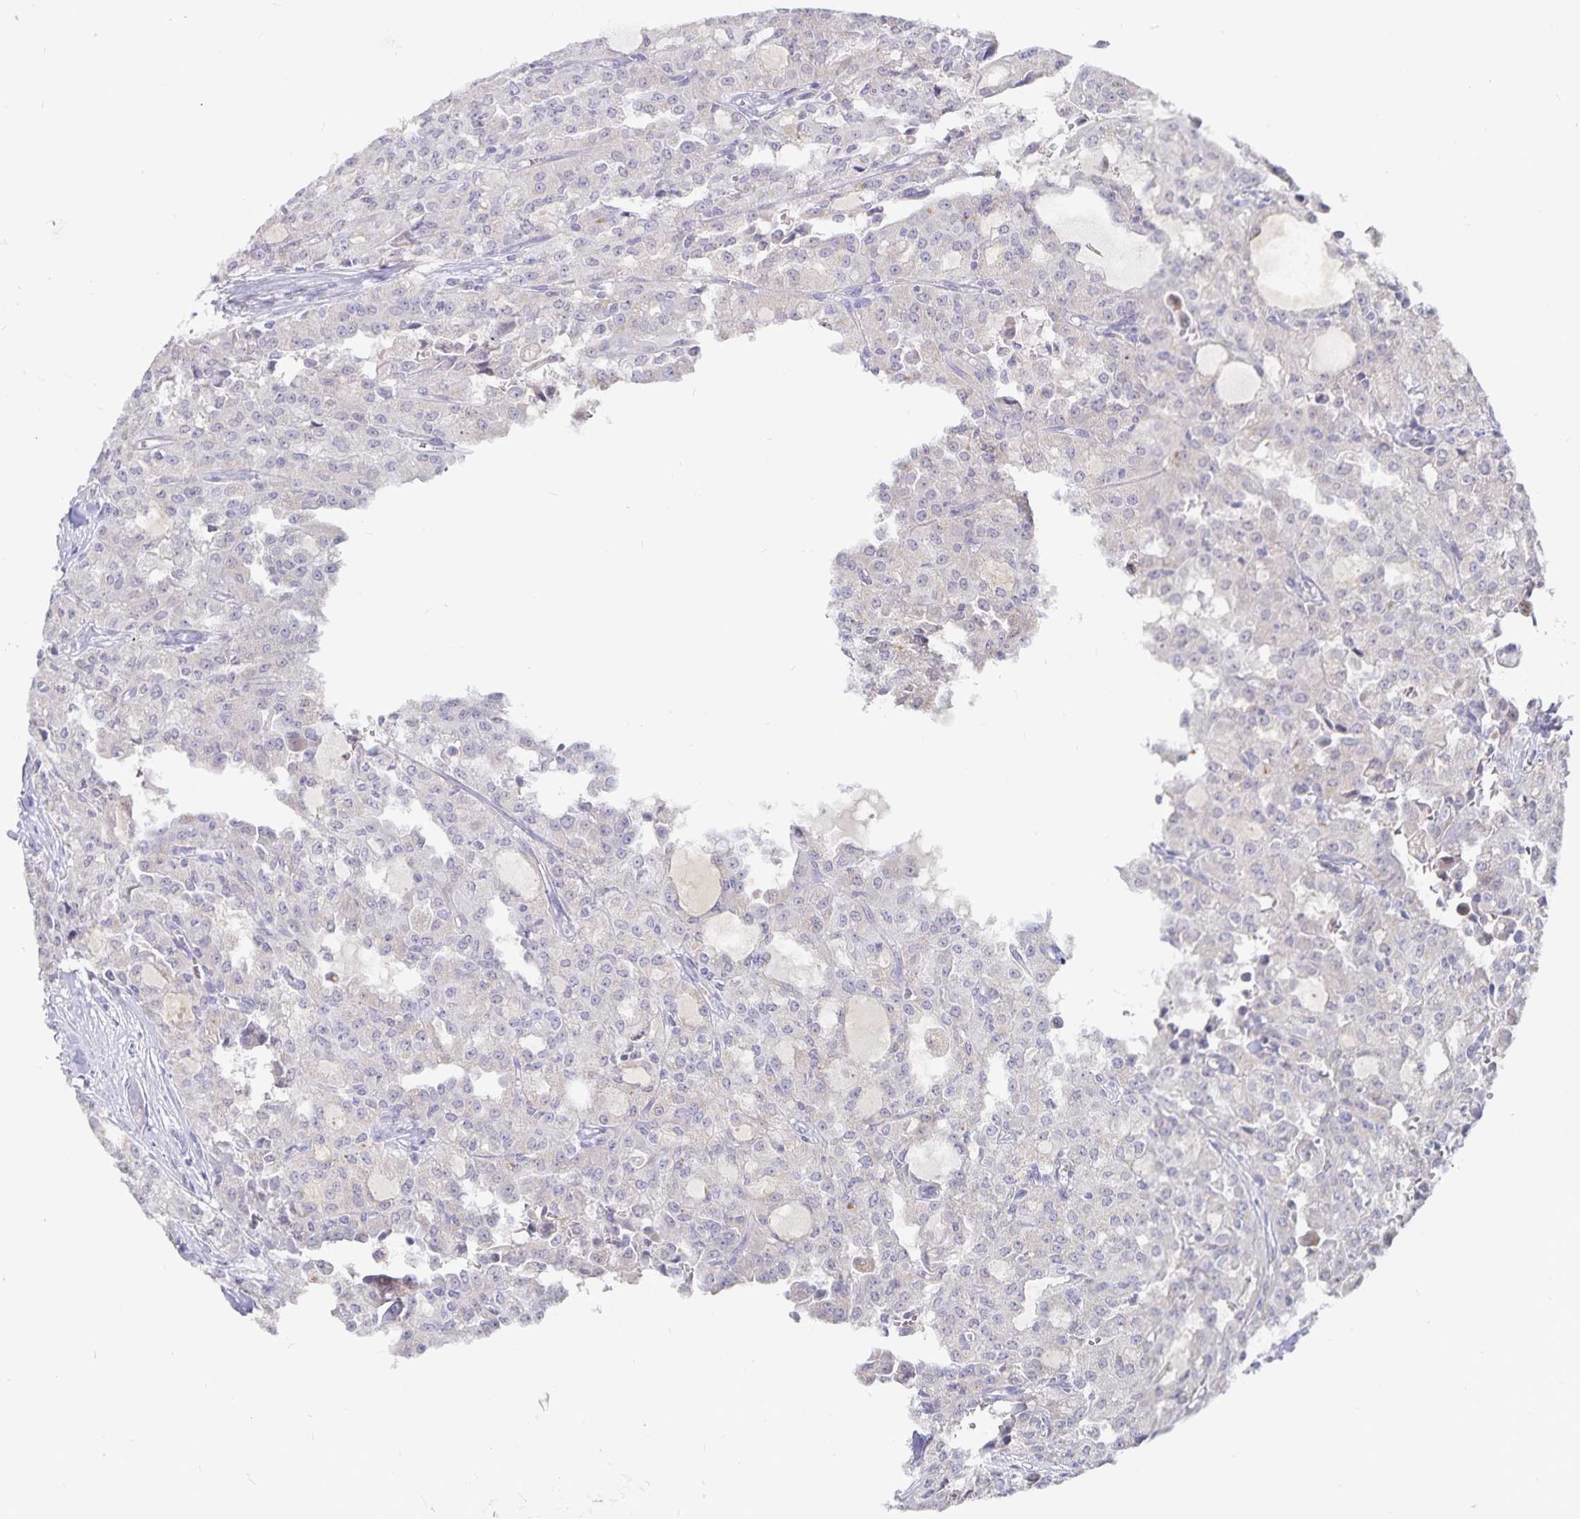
{"staining": {"intensity": "negative", "quantity": "none", "location": "none"}, "tissue": "head and neck cancer", "cell_type": "Tumor cells", "image_type": "cancer", "snomed": [{"axis": "morphology", "description": "Adenocarcinoma, NOS"}, {"axis": "topography", "description": "Head-Neck"}], "caption": "A high-resolution histopathology image shows immunohistochemistry (IHC) staining of head and neck cancer (adenocarcinoma), which displays no significant expression in tumor cells.", "gene": "PKHD1", "patient": {"sex": "male", "age": 64}}